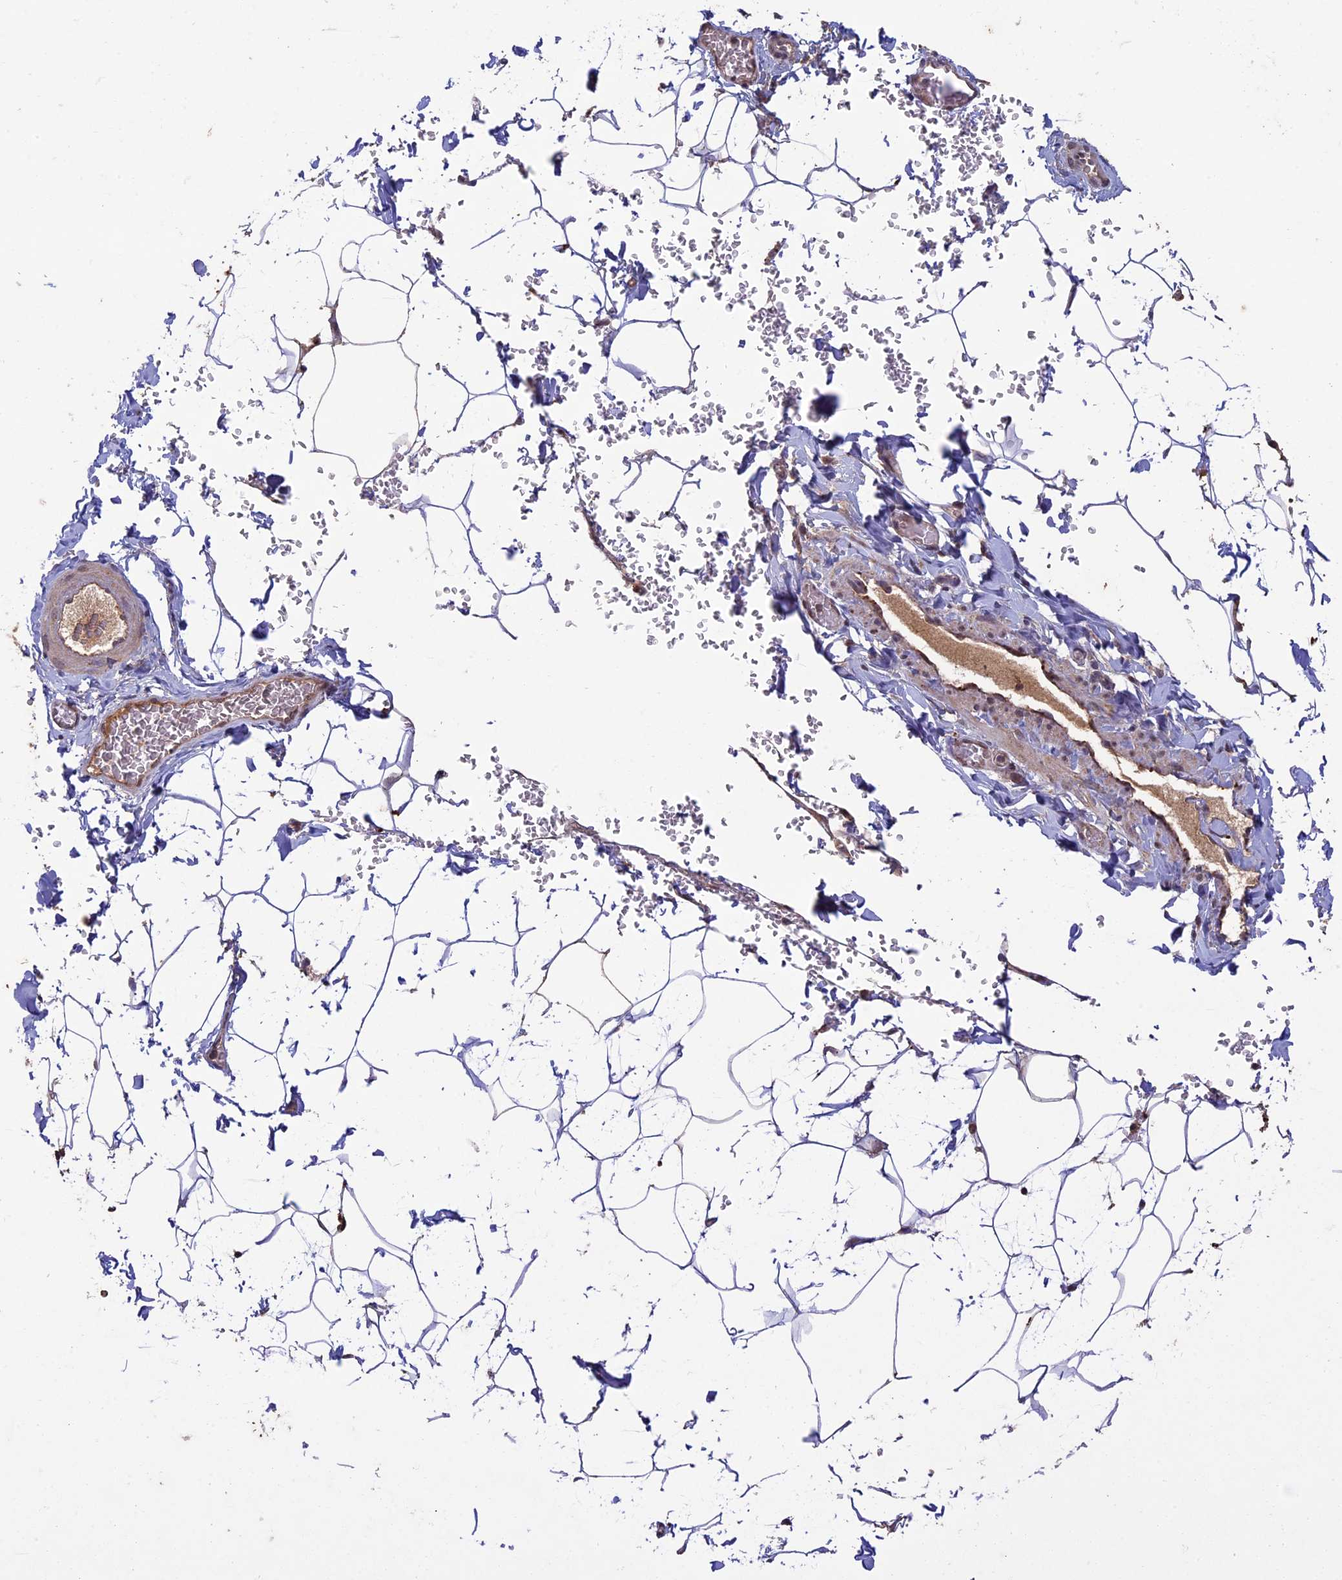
{"staining": {"intensity": "moderate", "quantity": ">75%", "location": "cytoplasmic/membranous"}, "tissue": "adipose tissue", "cell_type": "Adipocytes", "image_type": "normal", "snomed": [{"axis": "morphology", "description": "Normal tissue, NOS"}, {"axis": "topography", "description": "Gallbladder"}, {"axis": "topography", "description": "Peripheral nerve tissue"}], "caption": "Immunohistochemistry (IHC) staining of benign adipose tissue, which displays medium levels of moderate cytoplasmic/membranous staining in about >75% of adipocytes indicating moderate cytoplasmic/membranous protein staining. The staining was performed using DAB (3,3'-diaminobenzidine) (brown) for protein detection and nuclei were counterstained in hematoxylin (blue).", "gene": "RCCD1", "patient": {"sex": "male", "age": 38}}